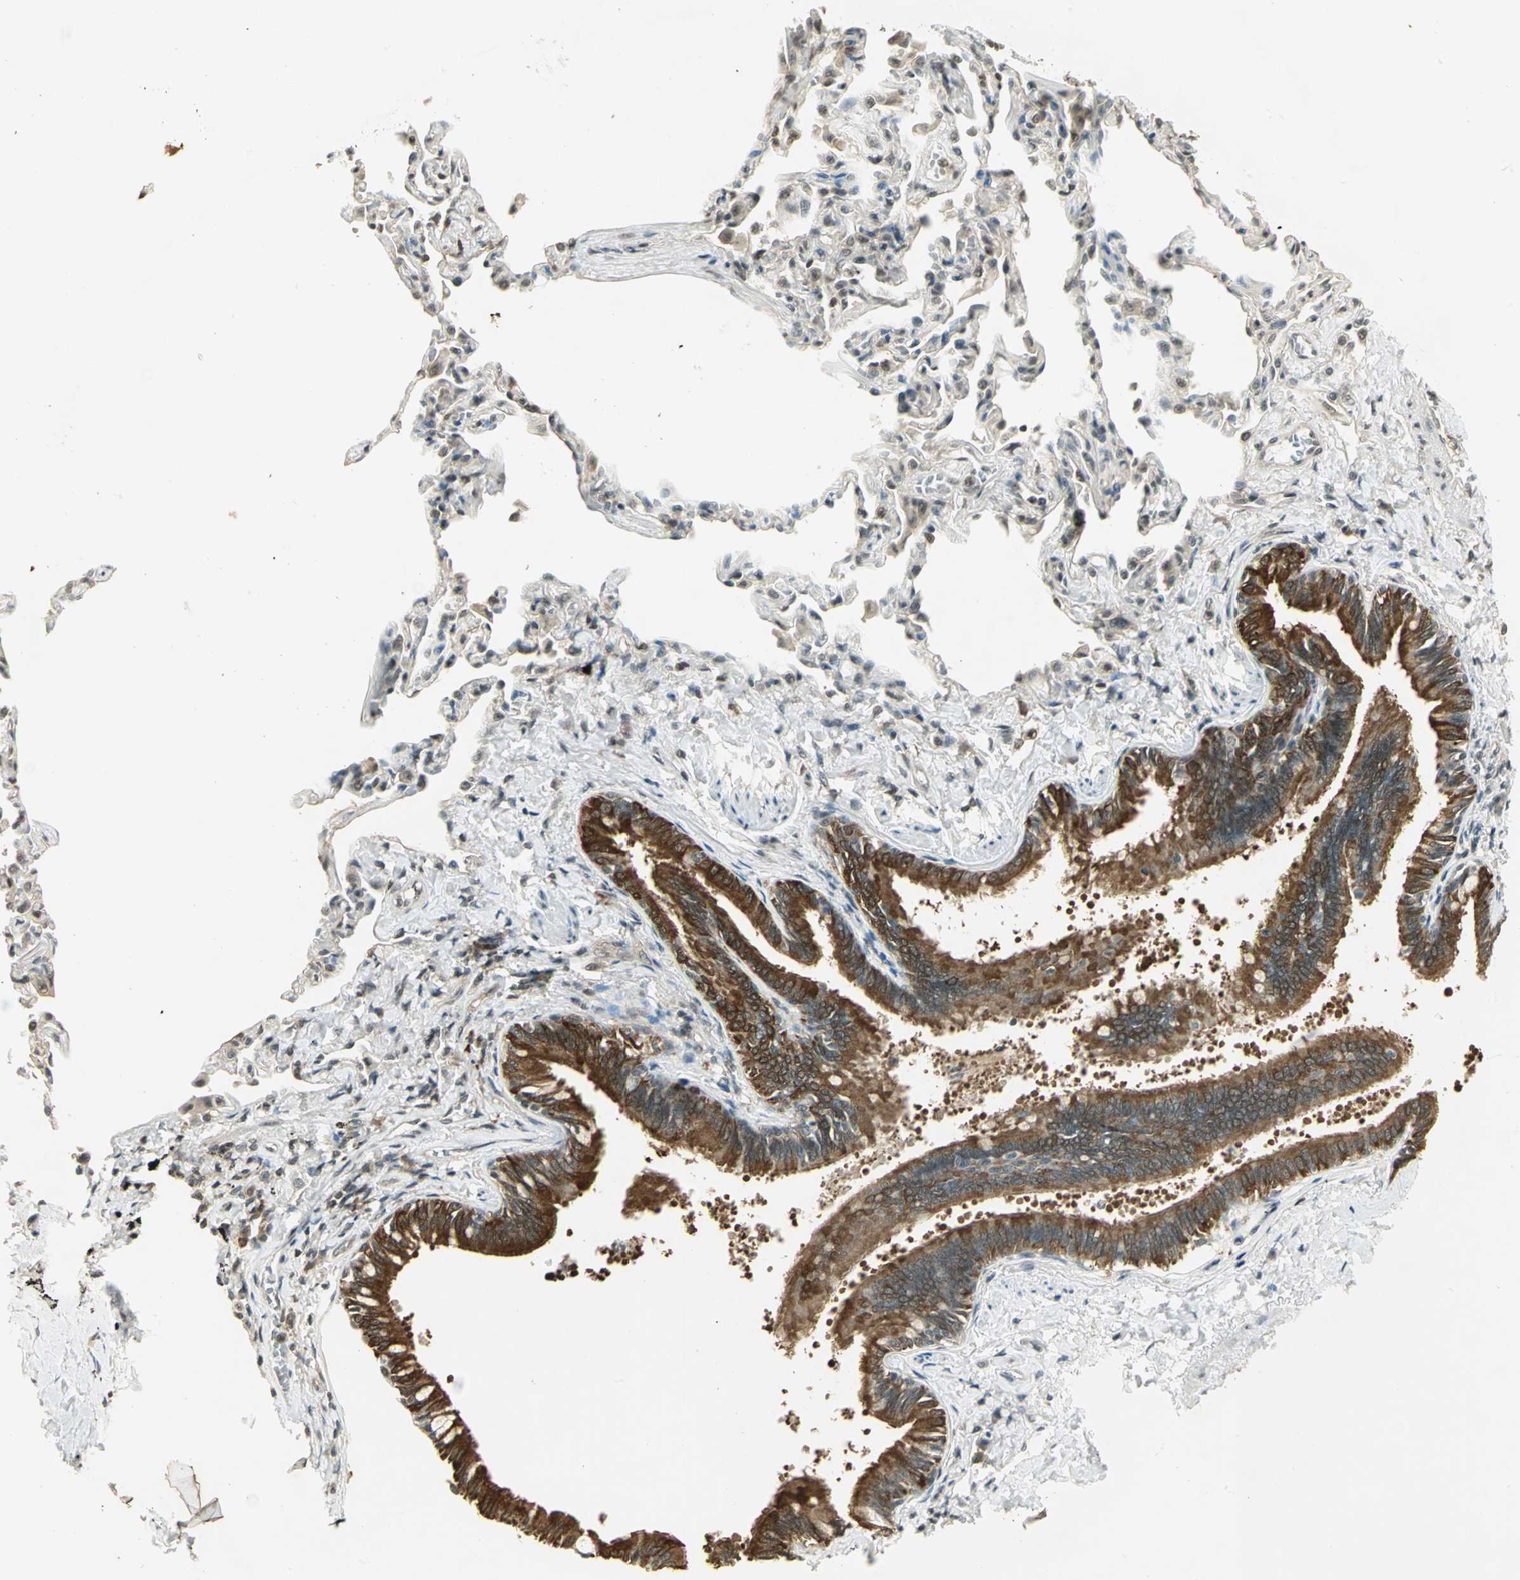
{"staining": {"intensity": "strong", "quantity": ">75%", "location": "cytoplasmic/membranous"}, "tissue": "bronchus", "cell_type": "Respiratory epithelial cells", "image_type": "normal", "snomed": [{"axis": "morphology", "description": "Normal tissue, NOS"}, {"axis": "topography", "description": "Lung"}], "caption": "Immunohistochemistry staining of benign bronchus, which shows high levels of strong cytoplasmic/membranous expression in approximately >75% of respiratory epithelial cells indicating strong cytoplasmic/membranous protein positivity. The staining was performed using DAB (brown) for protein detection and nuclei were counterstained in hematoxylin (blue).", "gene": "CDC34", "patient": {"sex": "male", "age": 64}}